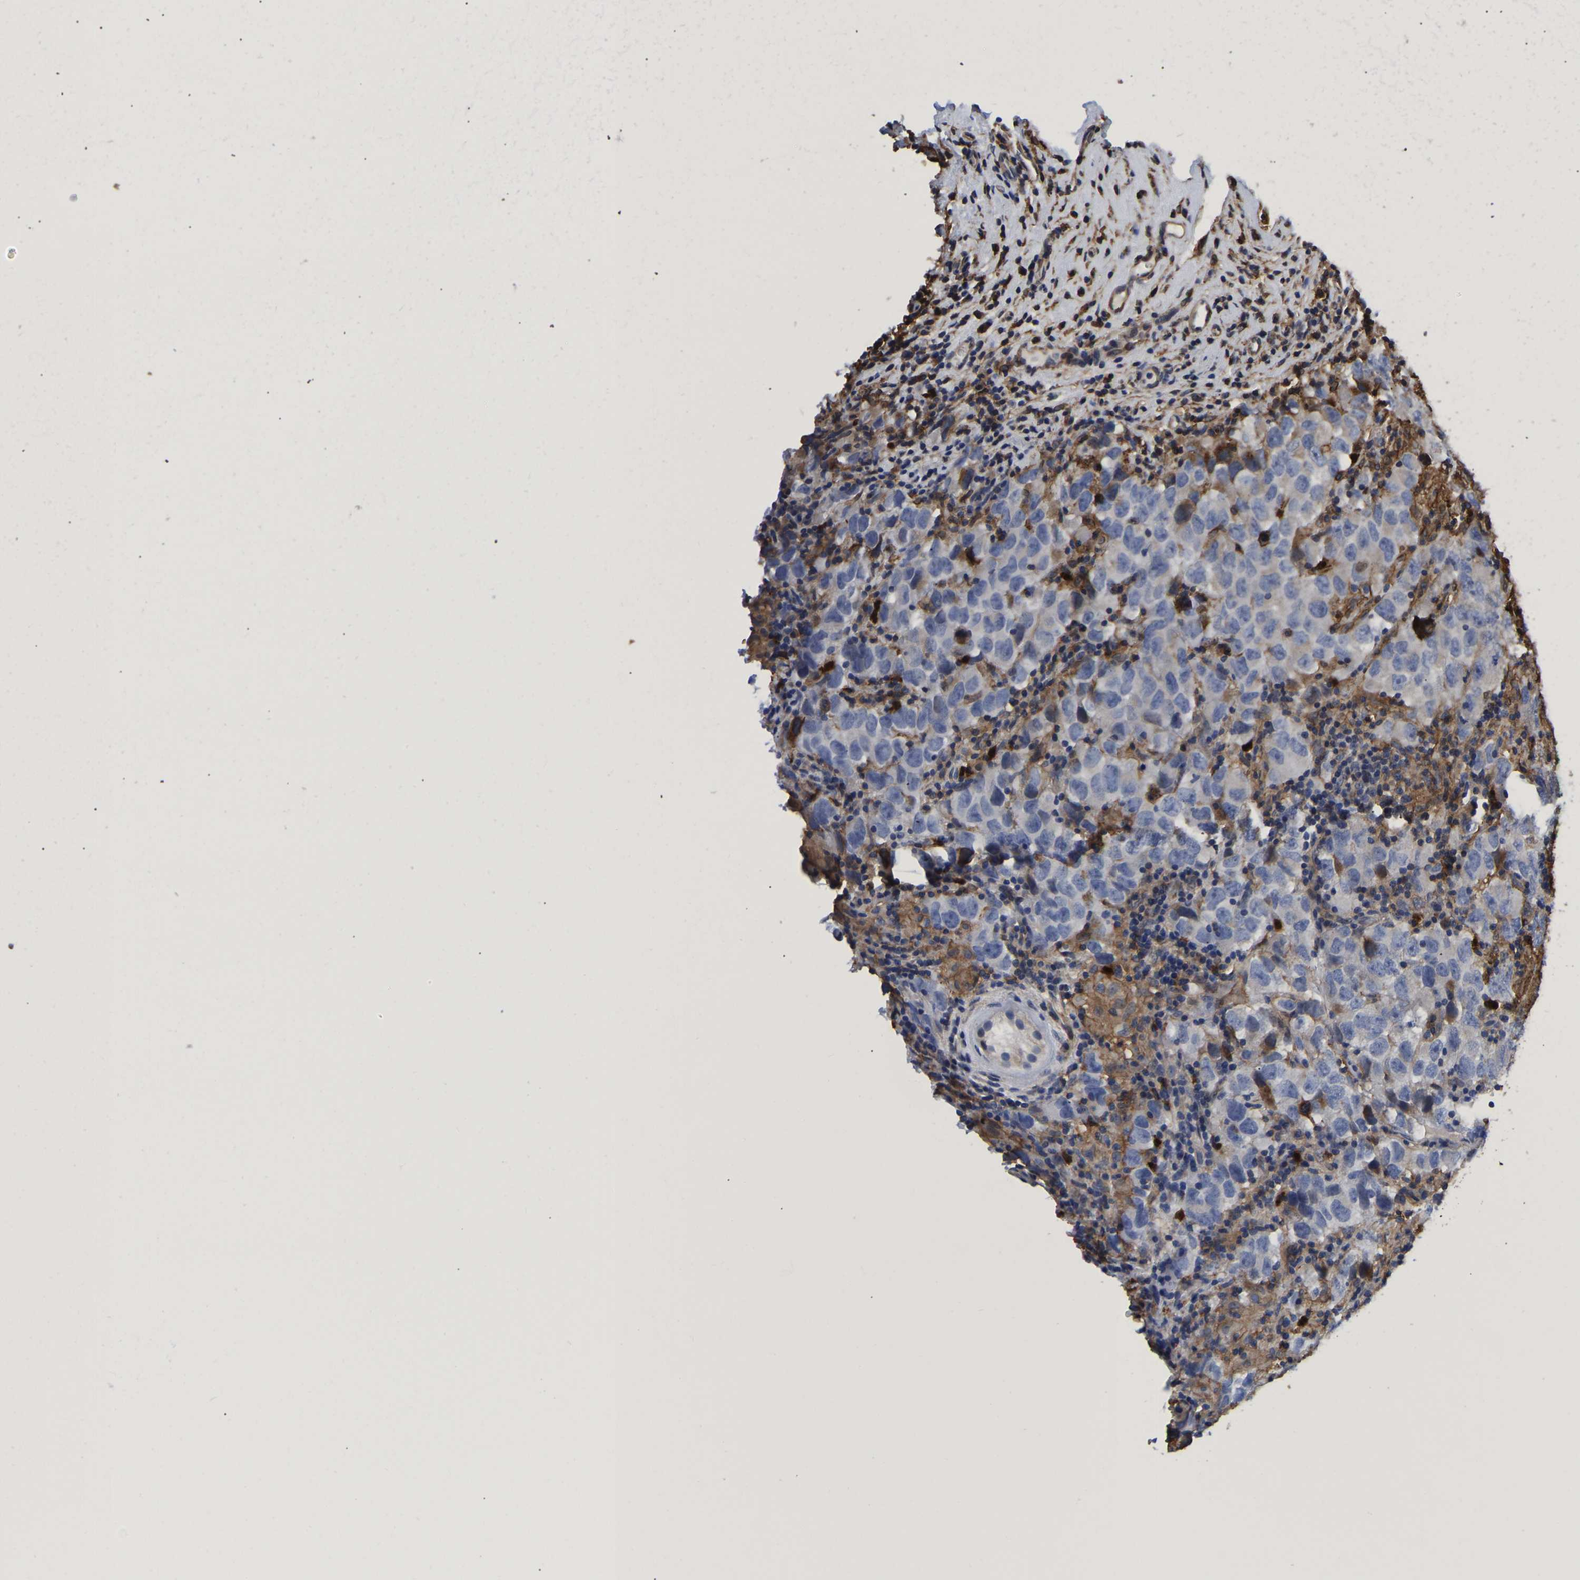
{"staining": {"intensity": "negative", "quantity": "none", "location": "none"}, "tissue": "testis cancer", "cell_type": "Tumor cells", "image_type": "cancer", "snomed": [{"axis": "morphology", "description": "Carcinoma, Embryonal, NOS"}, {"axis": "topography", "description": "Testis"}], "caption": "This histopathology image is of testis cancer stained with IHC to label a protein in brown with the nuclei are counter-stained blue. There is no expression in tumor cells.", "gene": "LIF", "patient": {"sex": "male", "age": 21}}